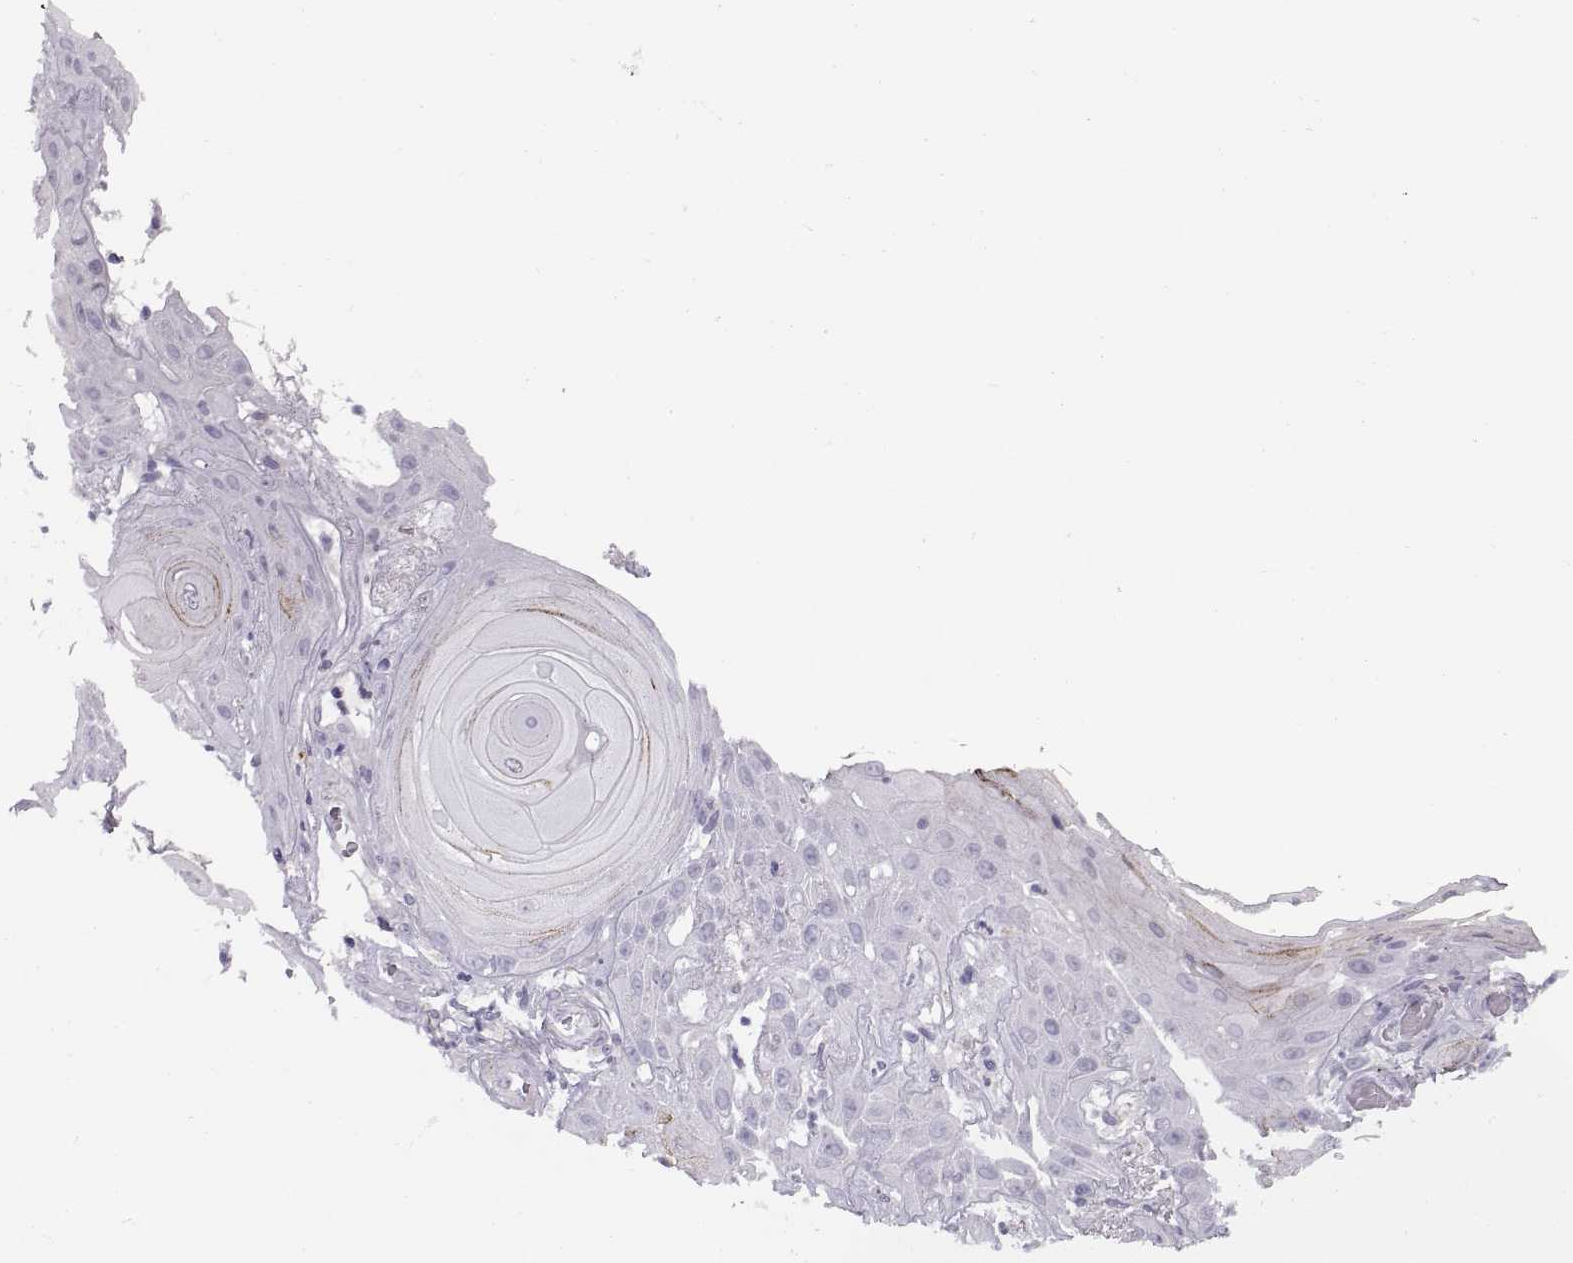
{"staining": {"intensity": "strong", "quantity": "<25%", "location": "cytoplasmic/membranous"}, "tissue": "skin cancer", "cell_type": "Tumor cells", "image_type": "cancer", "snomed": [{"axis": "morphology", "description": "Squamous cell carcinoma, NOS"}, {"axis": "topography", "description": "Skin"}], "caption": "Tumor cells exhibit medium levels of strong cytoplasmic/membranous staining in approximately <25% of cells in human squamous cell carcinoma (skin). Nuclei are stained in blue.", "gene": "CALCR", "patient": {"sex": "male", "age": 62}}